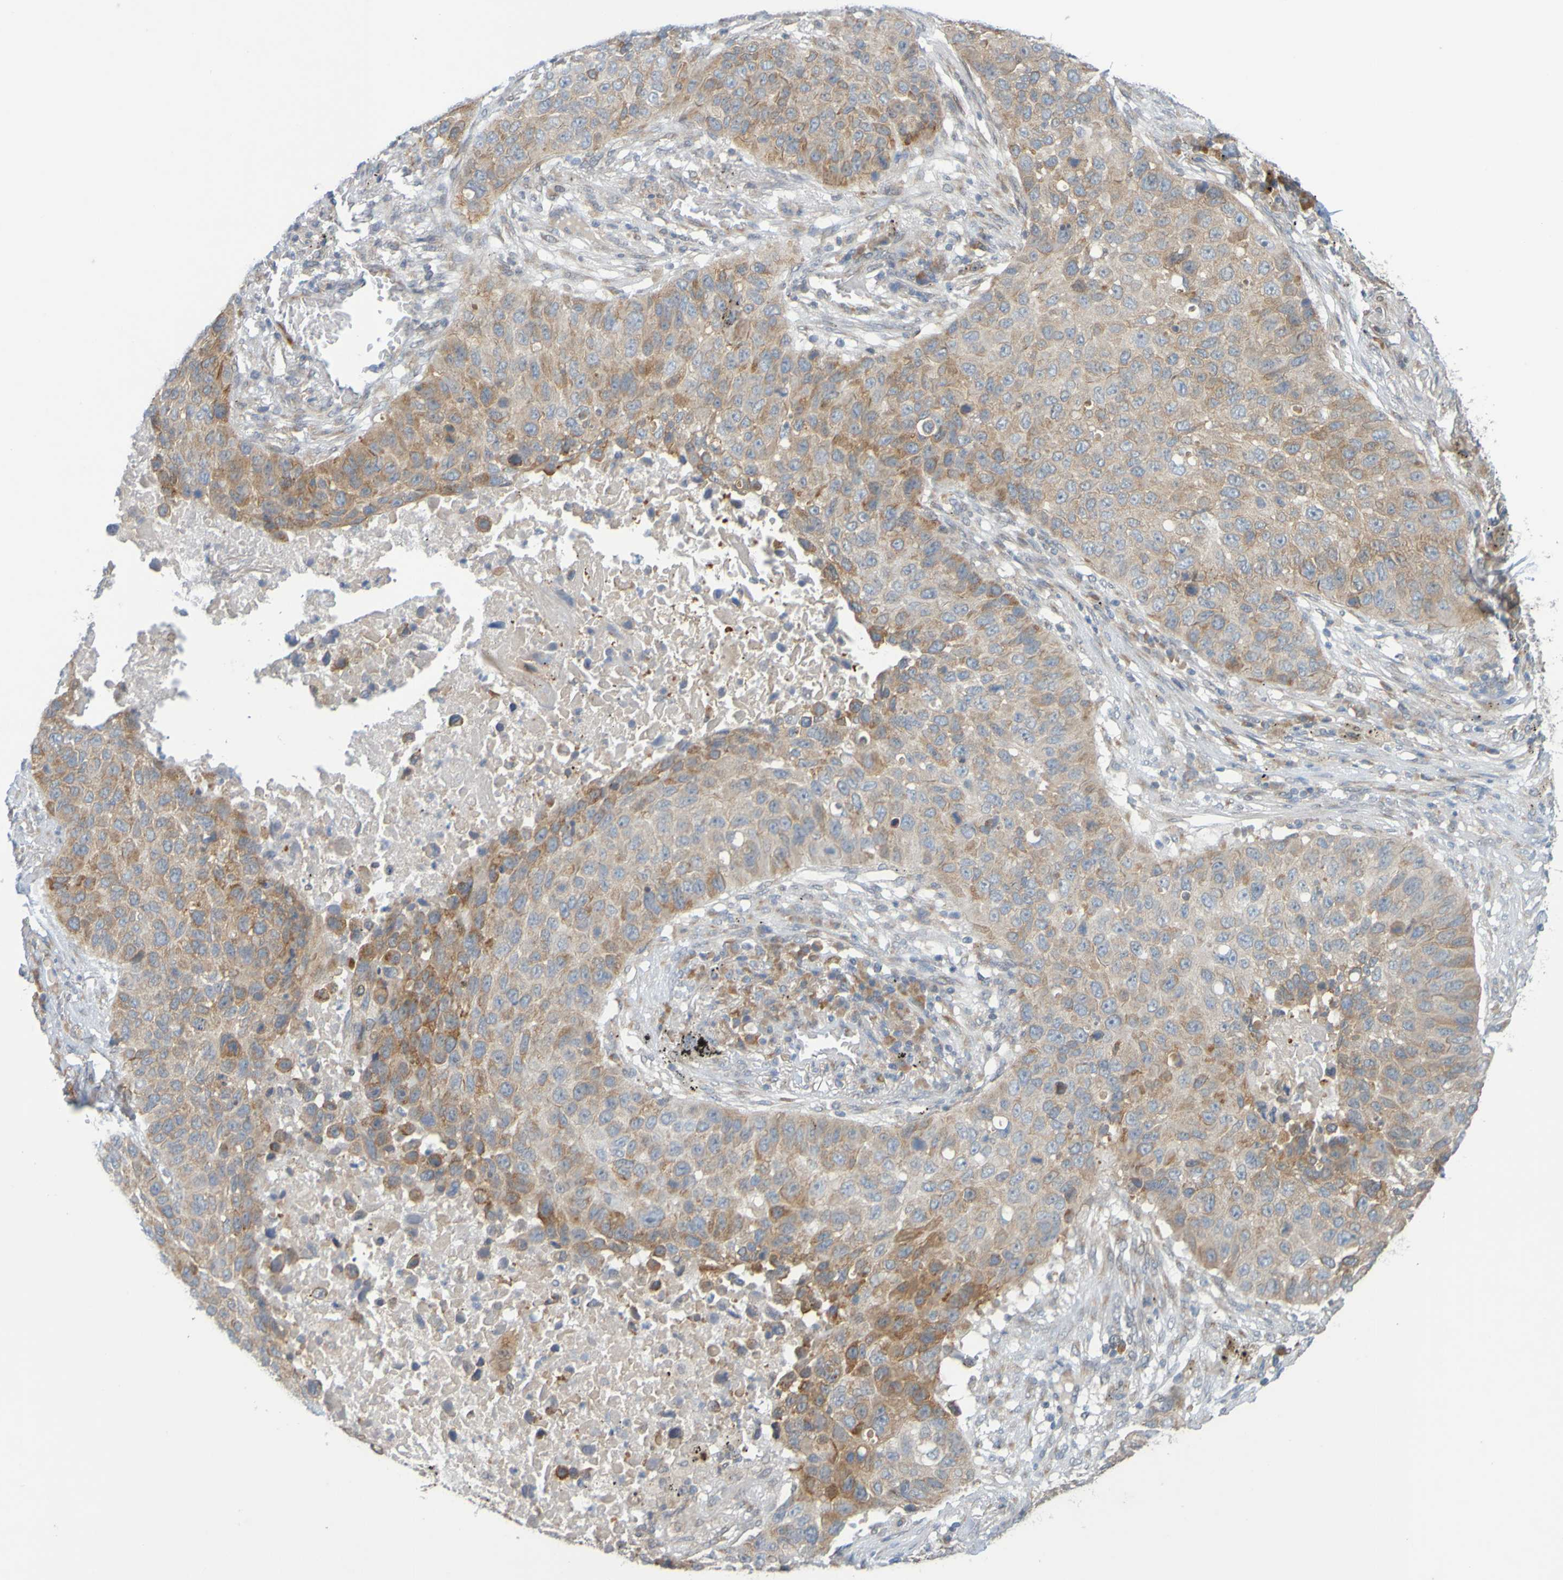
{"staining": {"intensity": "moderate", "quantity": ">75%", "location": "cytoplasmic/membranous"}, "tissue": "lung cancer", "cell_type": "Tumor cells", "image_type": "cancer", "snomed": [{"axis": "morphology", "description": "Squamous cell carcinoma, NOS"}, {"axis": "topography", "description": "Lung"}], "caption": "Protein staining of lung cancer (squamous cell carcinoma) tissue shows moderate cytoplasmic/membranous positivity in approximately >75% of tumor cells. The staining was performed using DAB, with brown indicating positive protein expression. Nuclei are stained blue with hematoxylin.", "gene": "MOGS", "patient": {"sex": "male", "age": 57}}